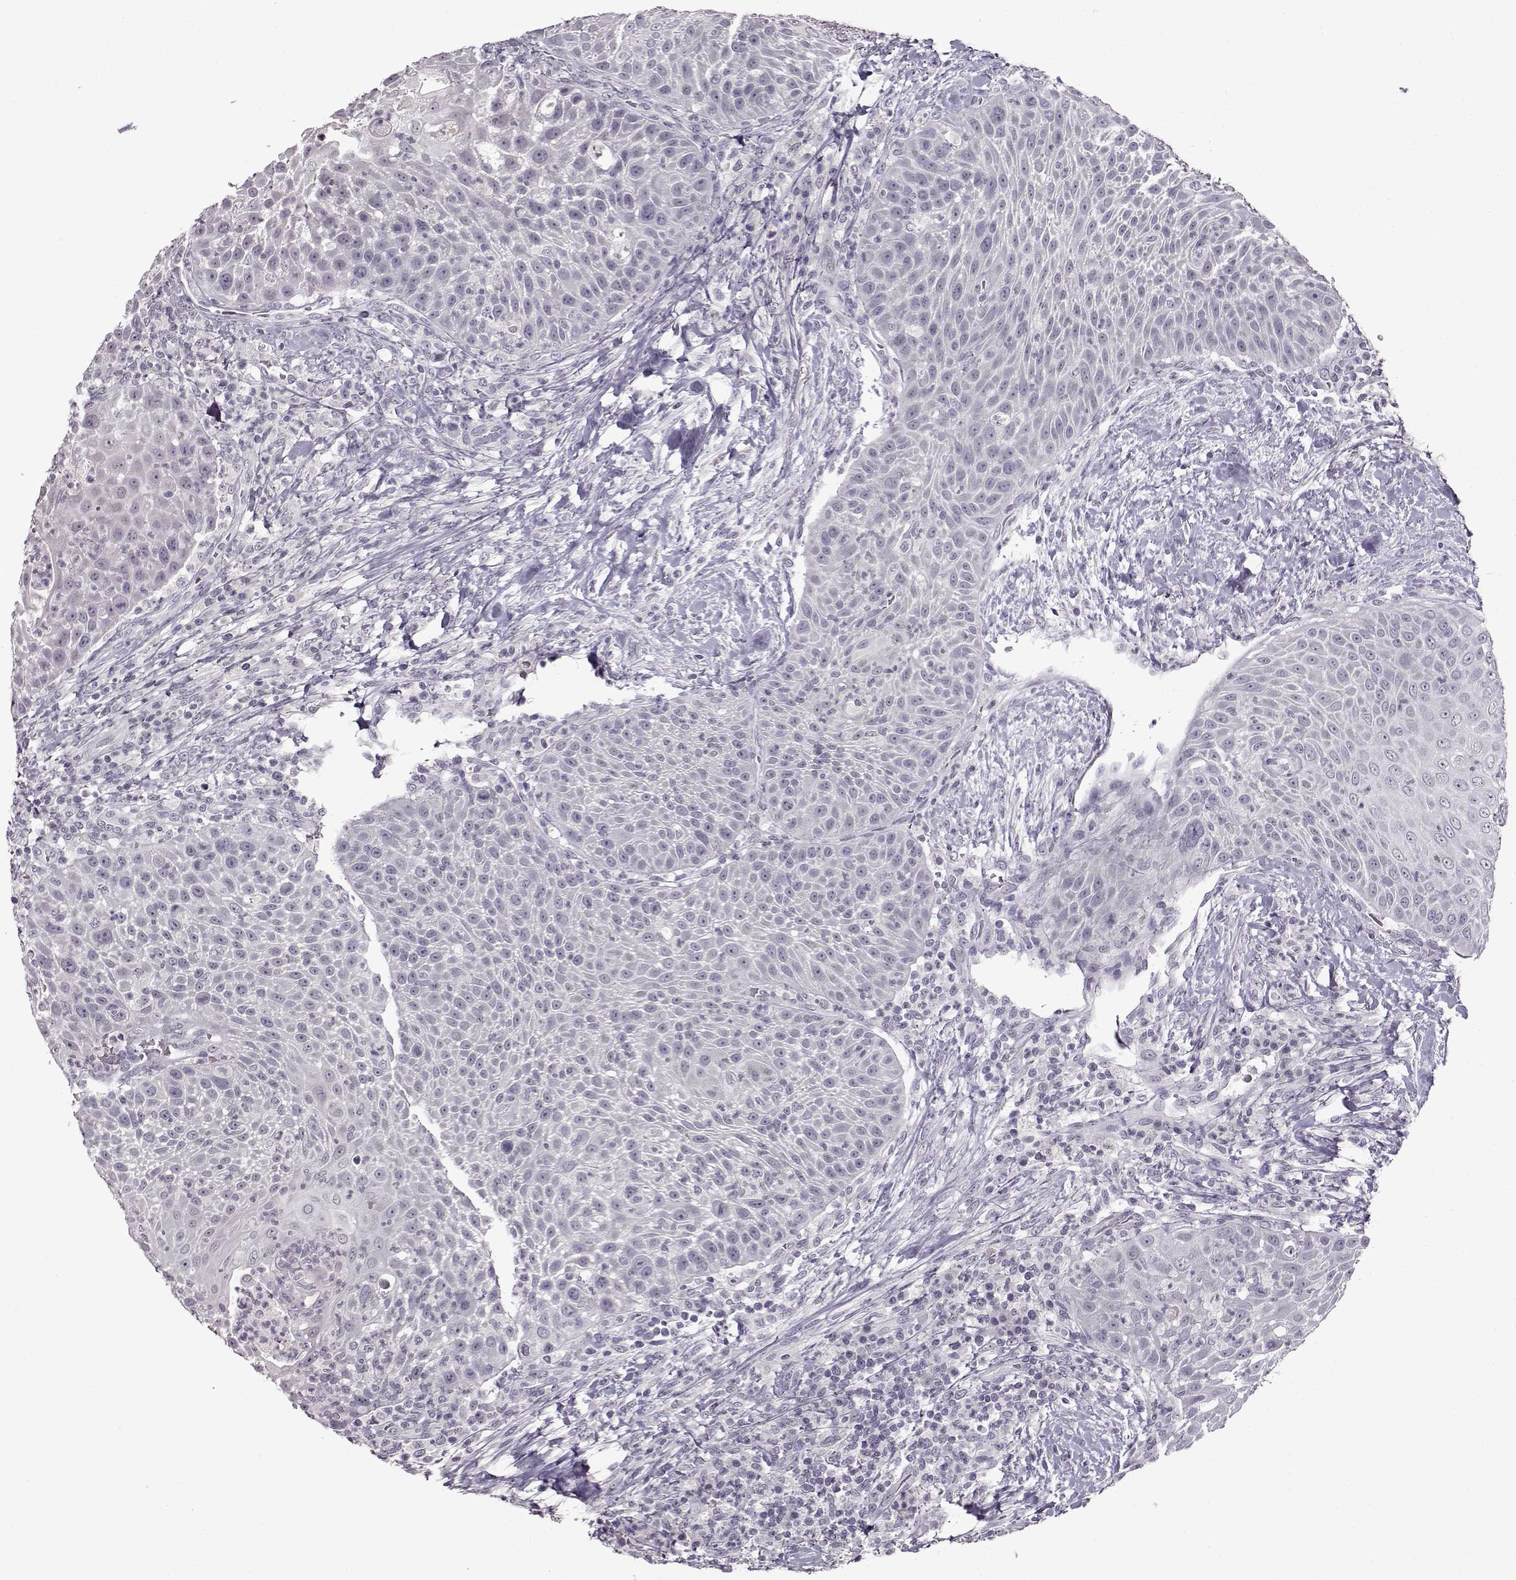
{"staining": {"intensity": "negative", "quantity": "none", "location": "none"}, "tissue": "head and neck cancer", "cell_type": "Tumor cells", "image_type": "cancer", "snomed": [{"axis": "morphology", "description": "Squamous cell carcinoma, NOS"}, {"axis": "topography", "description": "Head-Neck"}], "caption": "A micrograph of human squamous cell carcinoma (head and neck) is negative for staining in tumor cells.", "gene": "FSHB", "patient": {"sex": "male", "age": 69}}